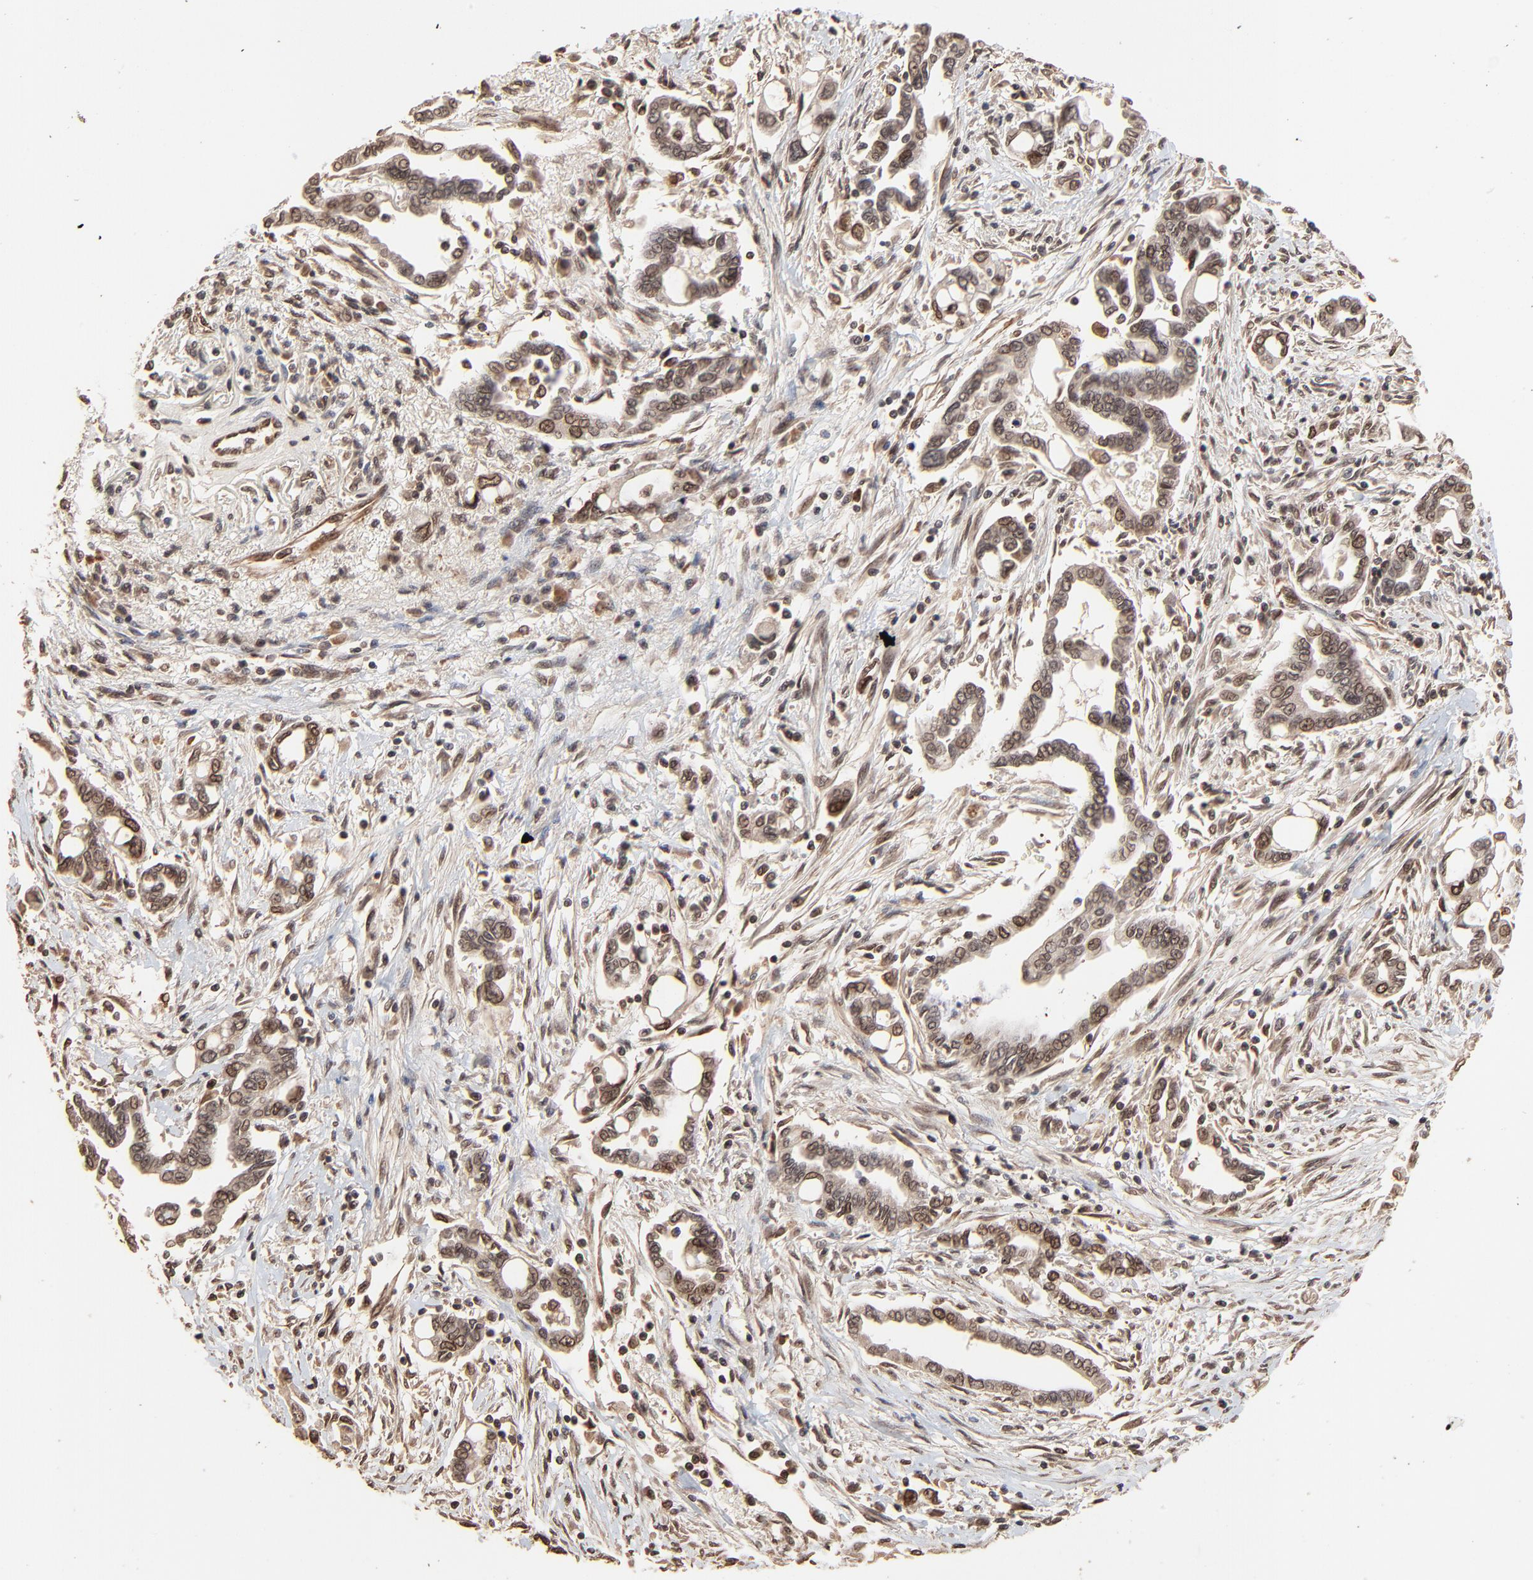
{"staining": {"intensity": "weak", "quantity": ">75%", "location": "cytoplasmic/membranous,nuclear"}, "tissue": "pancreatic cancer", "cell_type": "Tumor cells", "image_type": "cancer", "snomed": [{"axis": "morphology", "description": "Adenocarcinoma, NOS"}, {"axis": "topography", "description": "Pancreas"}], "caption": "Adenocarcinoma (pancreatic) stained for a protein demonstrates weak cytoplasmic/membranous and nuclear positivity in tumor cells. The protein is stained brown, and the nuclei are stained in blue (DAB IHC with brightfield microscopy, high magnification).", "gene": "FAM227A", "patient": {"sex": "female", "age": 57}}